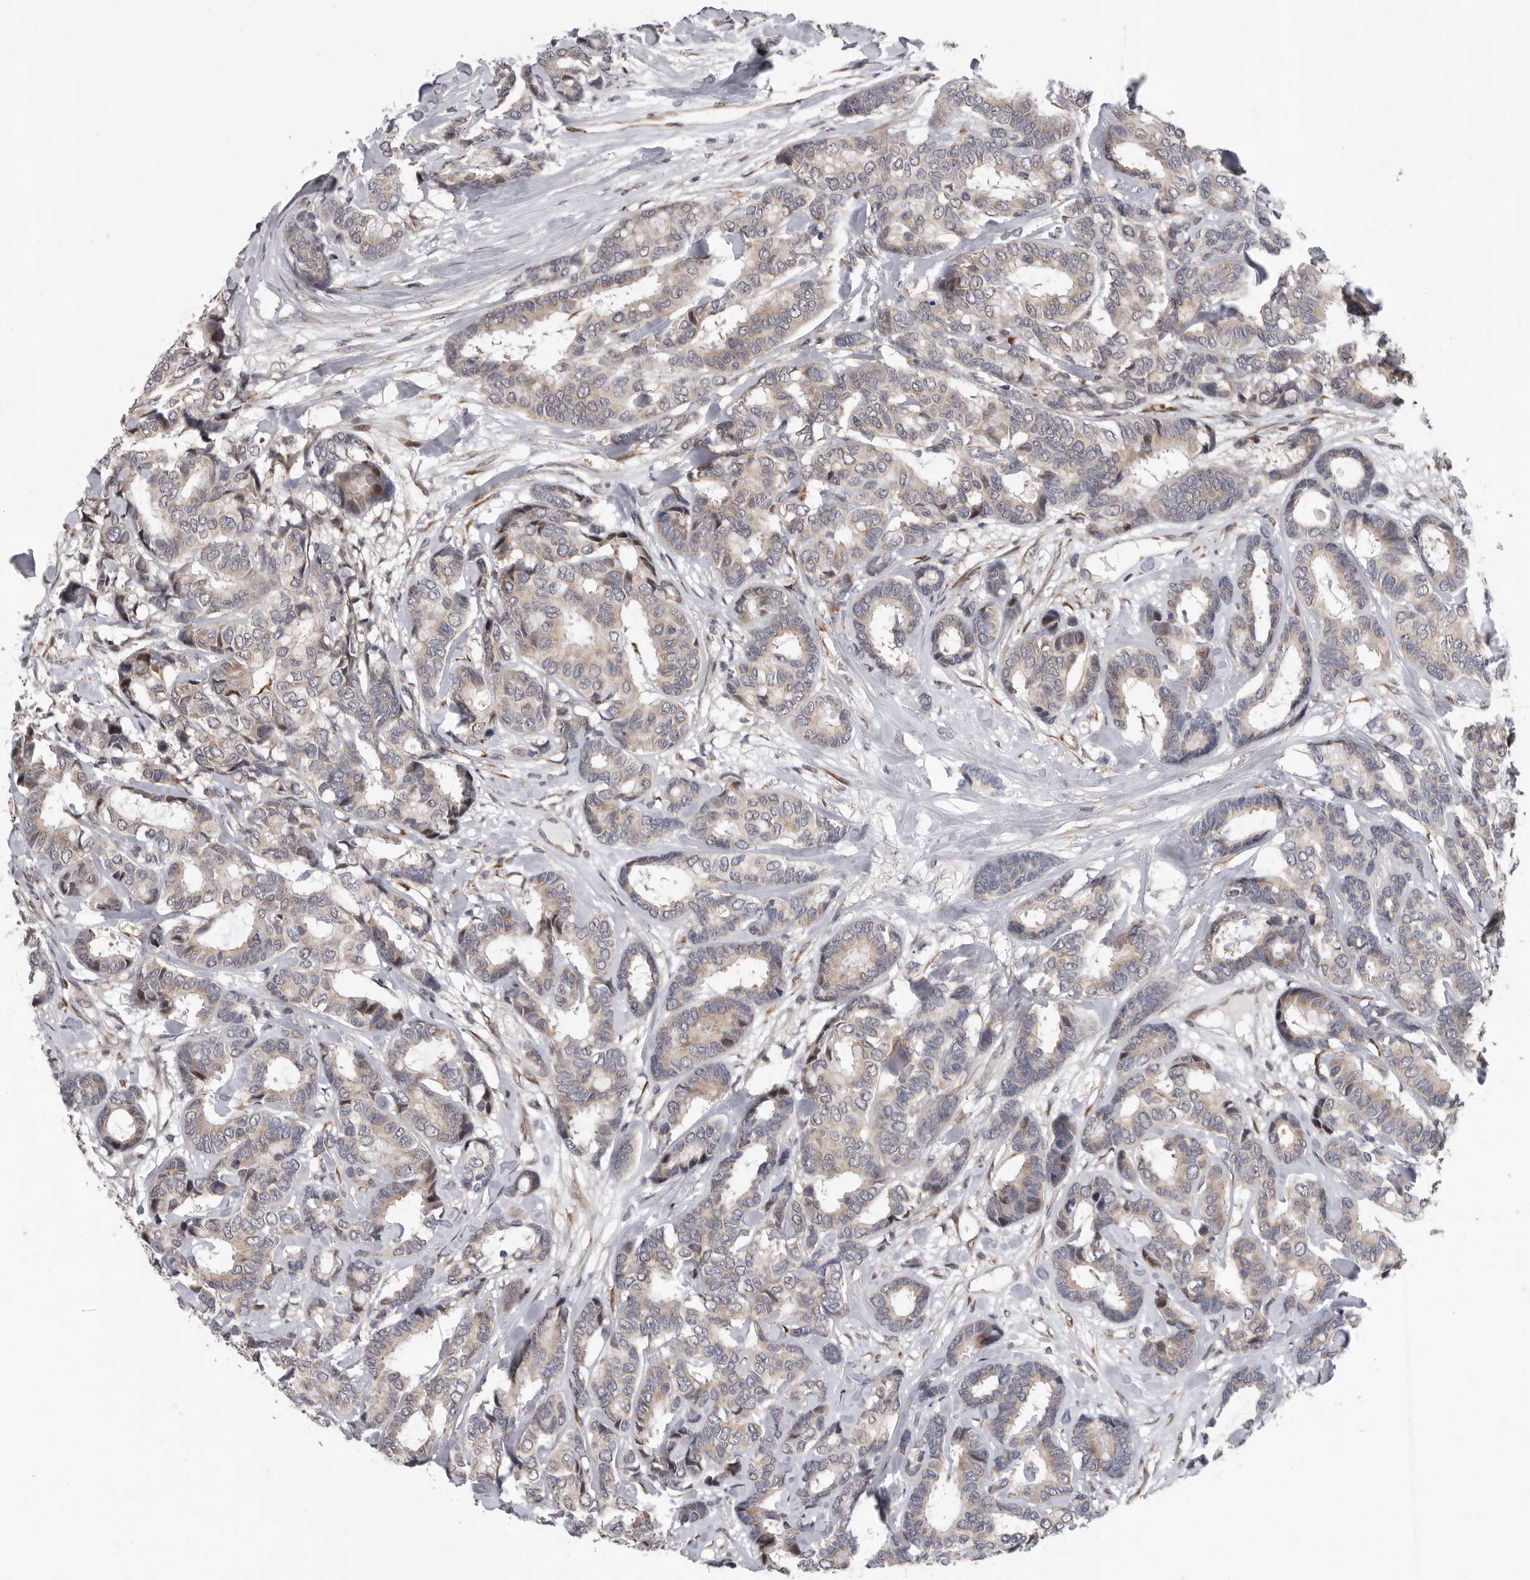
{"staining": {"intensity": "negative", "quantity": "none", "location": "none"}, "tissue": "breast cancer", "cell_type": "Tumor cells", "image_type": "cancer", "snomed": [{"axis": "morphology", "description": "Duct carcinoma"}, {"axis": "topography", "description": "Breast"}], "caption": "Immunohistochemistry (IHC) photomicrograph of breast cancer (intraductal carcinoma) stained for a protein (brown), which reveals no expression in tumor cells.", "gene": "RALGPS2", "patient": {"sex": "female", "age": 87}}